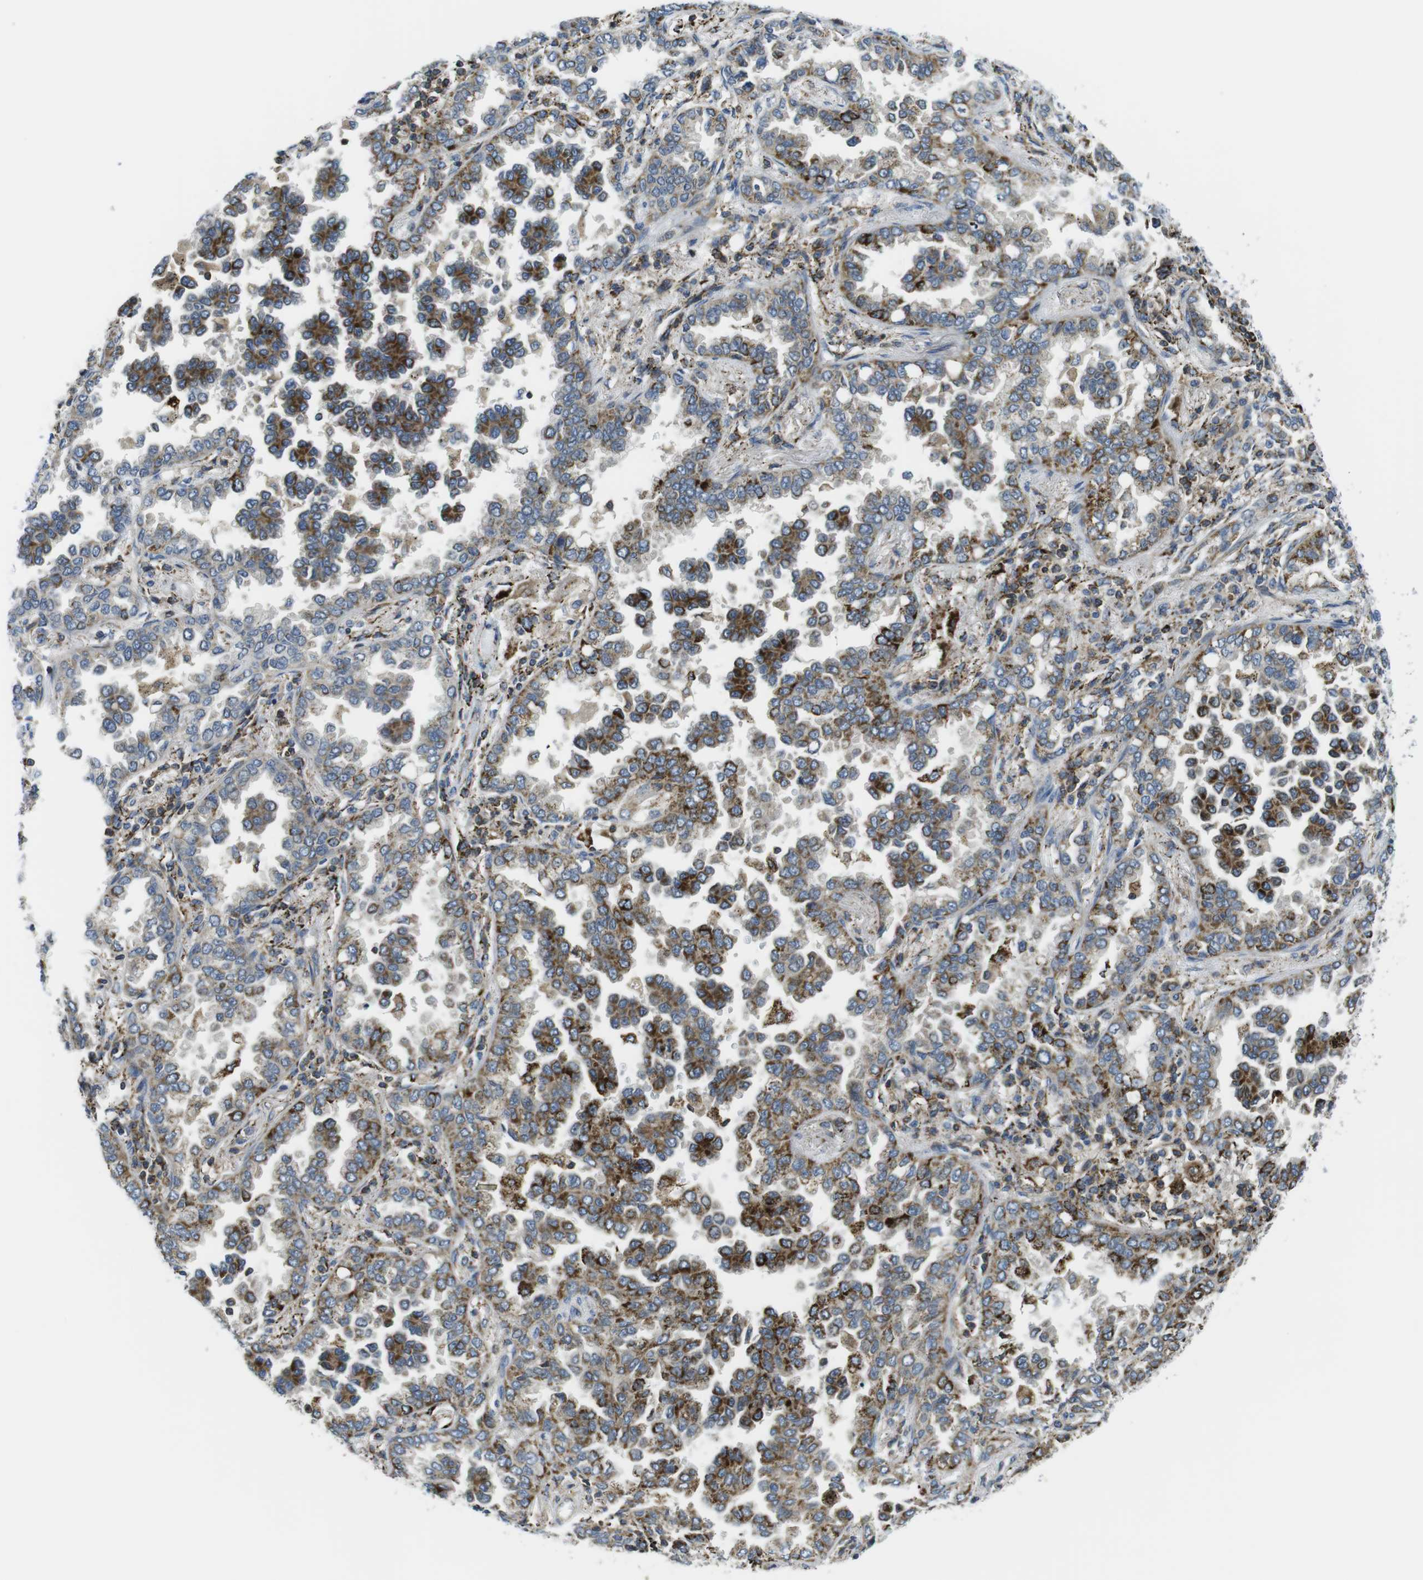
{"staining": {"intensity": "moderate", "quantity": "25%-75%", "location": "cytoplasmic/membranous"}, "tissue": "lung cancer", "cell_type": "Tumor cells", "image_type": "cancer", "snomed": [{"axis": "morphology", "description": "Normal tissue, NOS"}, {"axis": "morphology", "description": "Adenocarcinoma, NOS"}, {"axis": "topography", "description": "Lung"}], "caption": "Tumor cells demonstrate medium levels of moderate cytoplasmic/membranous positivity in about 25%-75% of cells in human lung adenocarcinoma.", "gene": "KCNE3", "patient": {"sex": "male", "age": 59}}